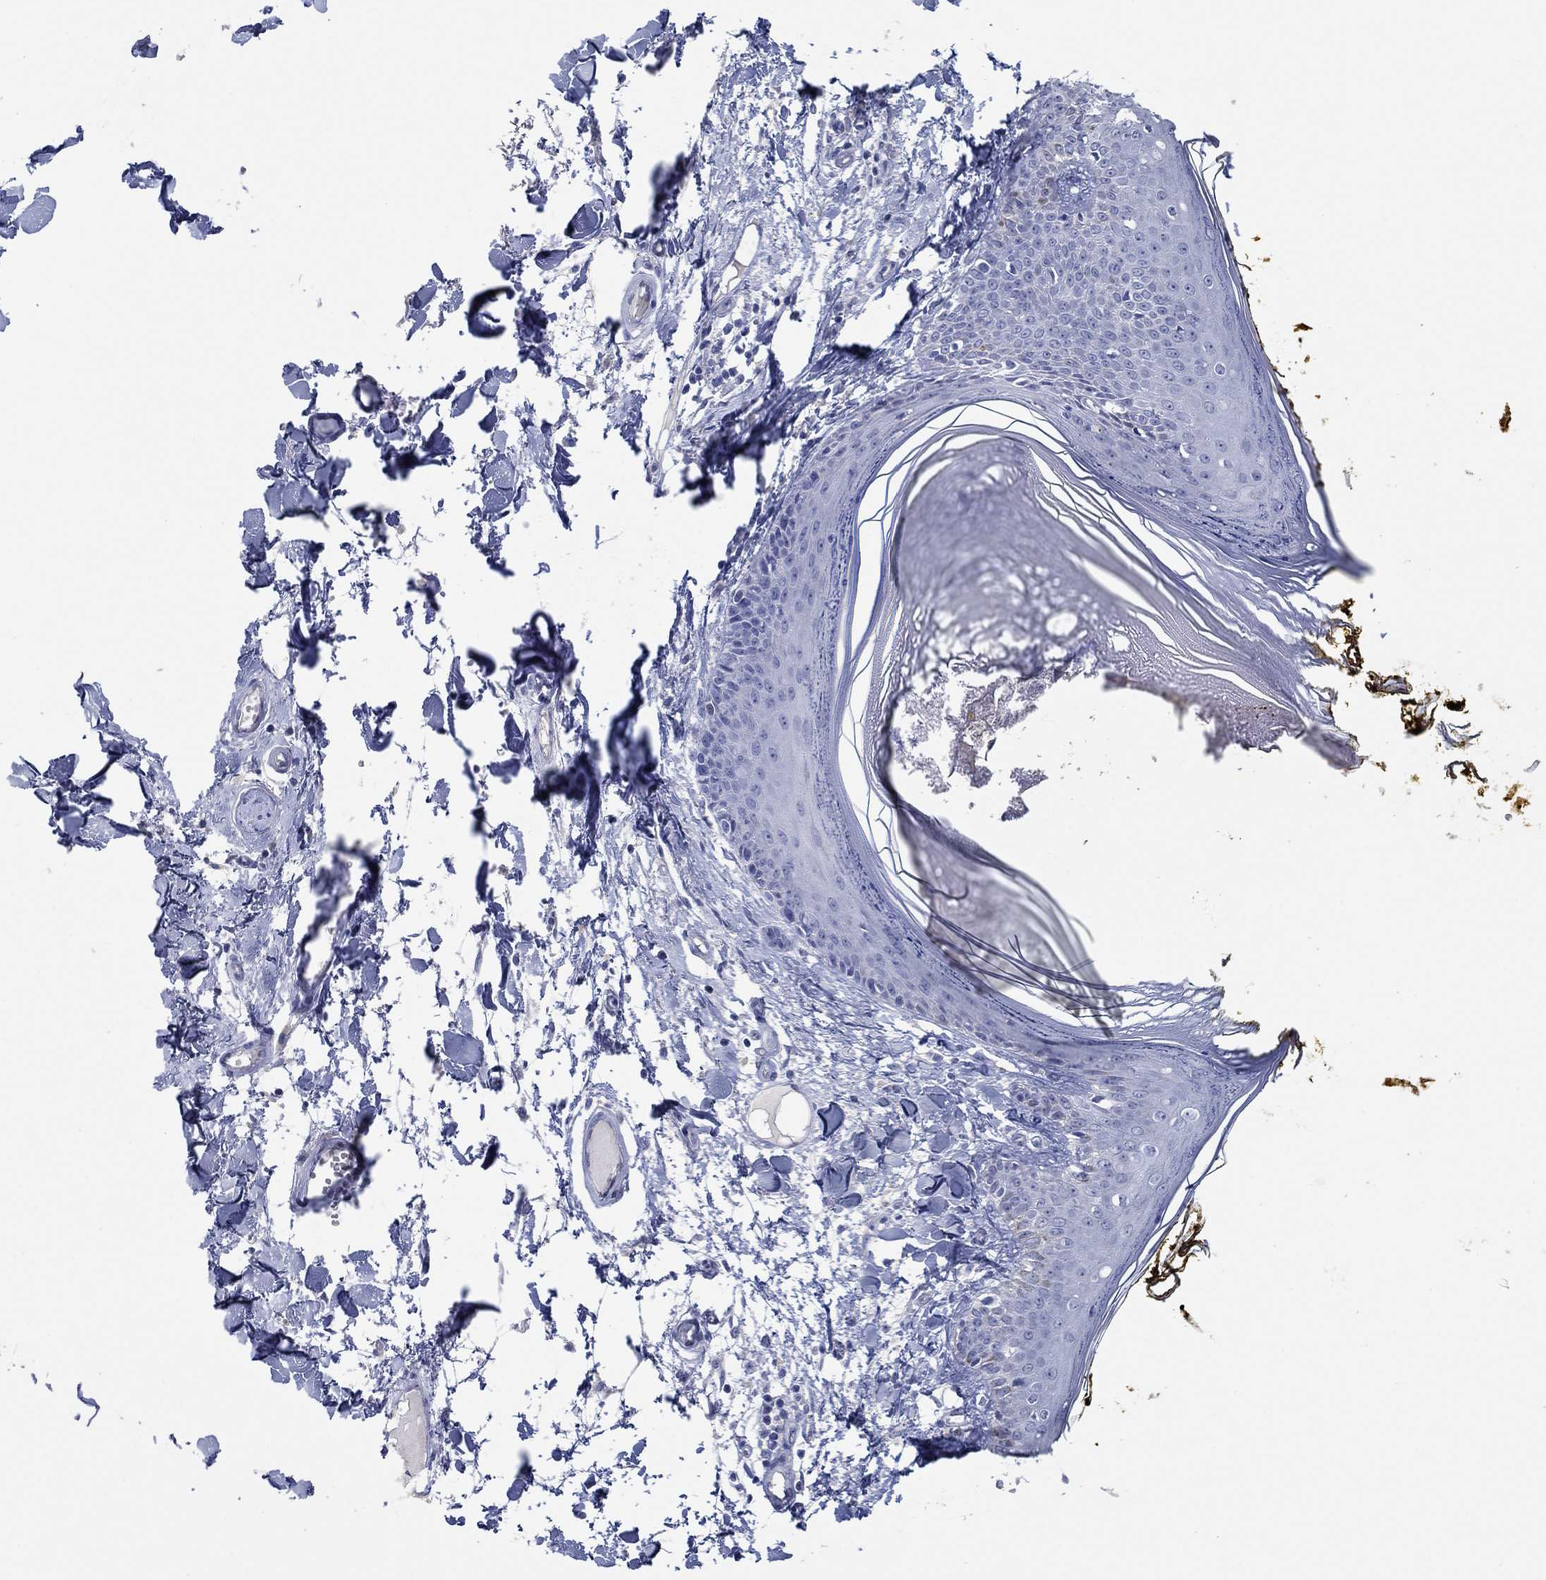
{"staining": {"intensity": "negative", "quantity": "none", "location": "none"}, "tissue": "skin", "cell_type": "Fibroblasts", "image_type": "normal", "snomed": [{"axis": "morphology", "description": "Normal tissue, NOS"}, {"axis": "topography", "description": "Skin"}], "caption": "Image shows no protein staining in fibroblasts of normal skin.", "gene": "POU5F1", "patient": {"sex": "male", "age": 76}}